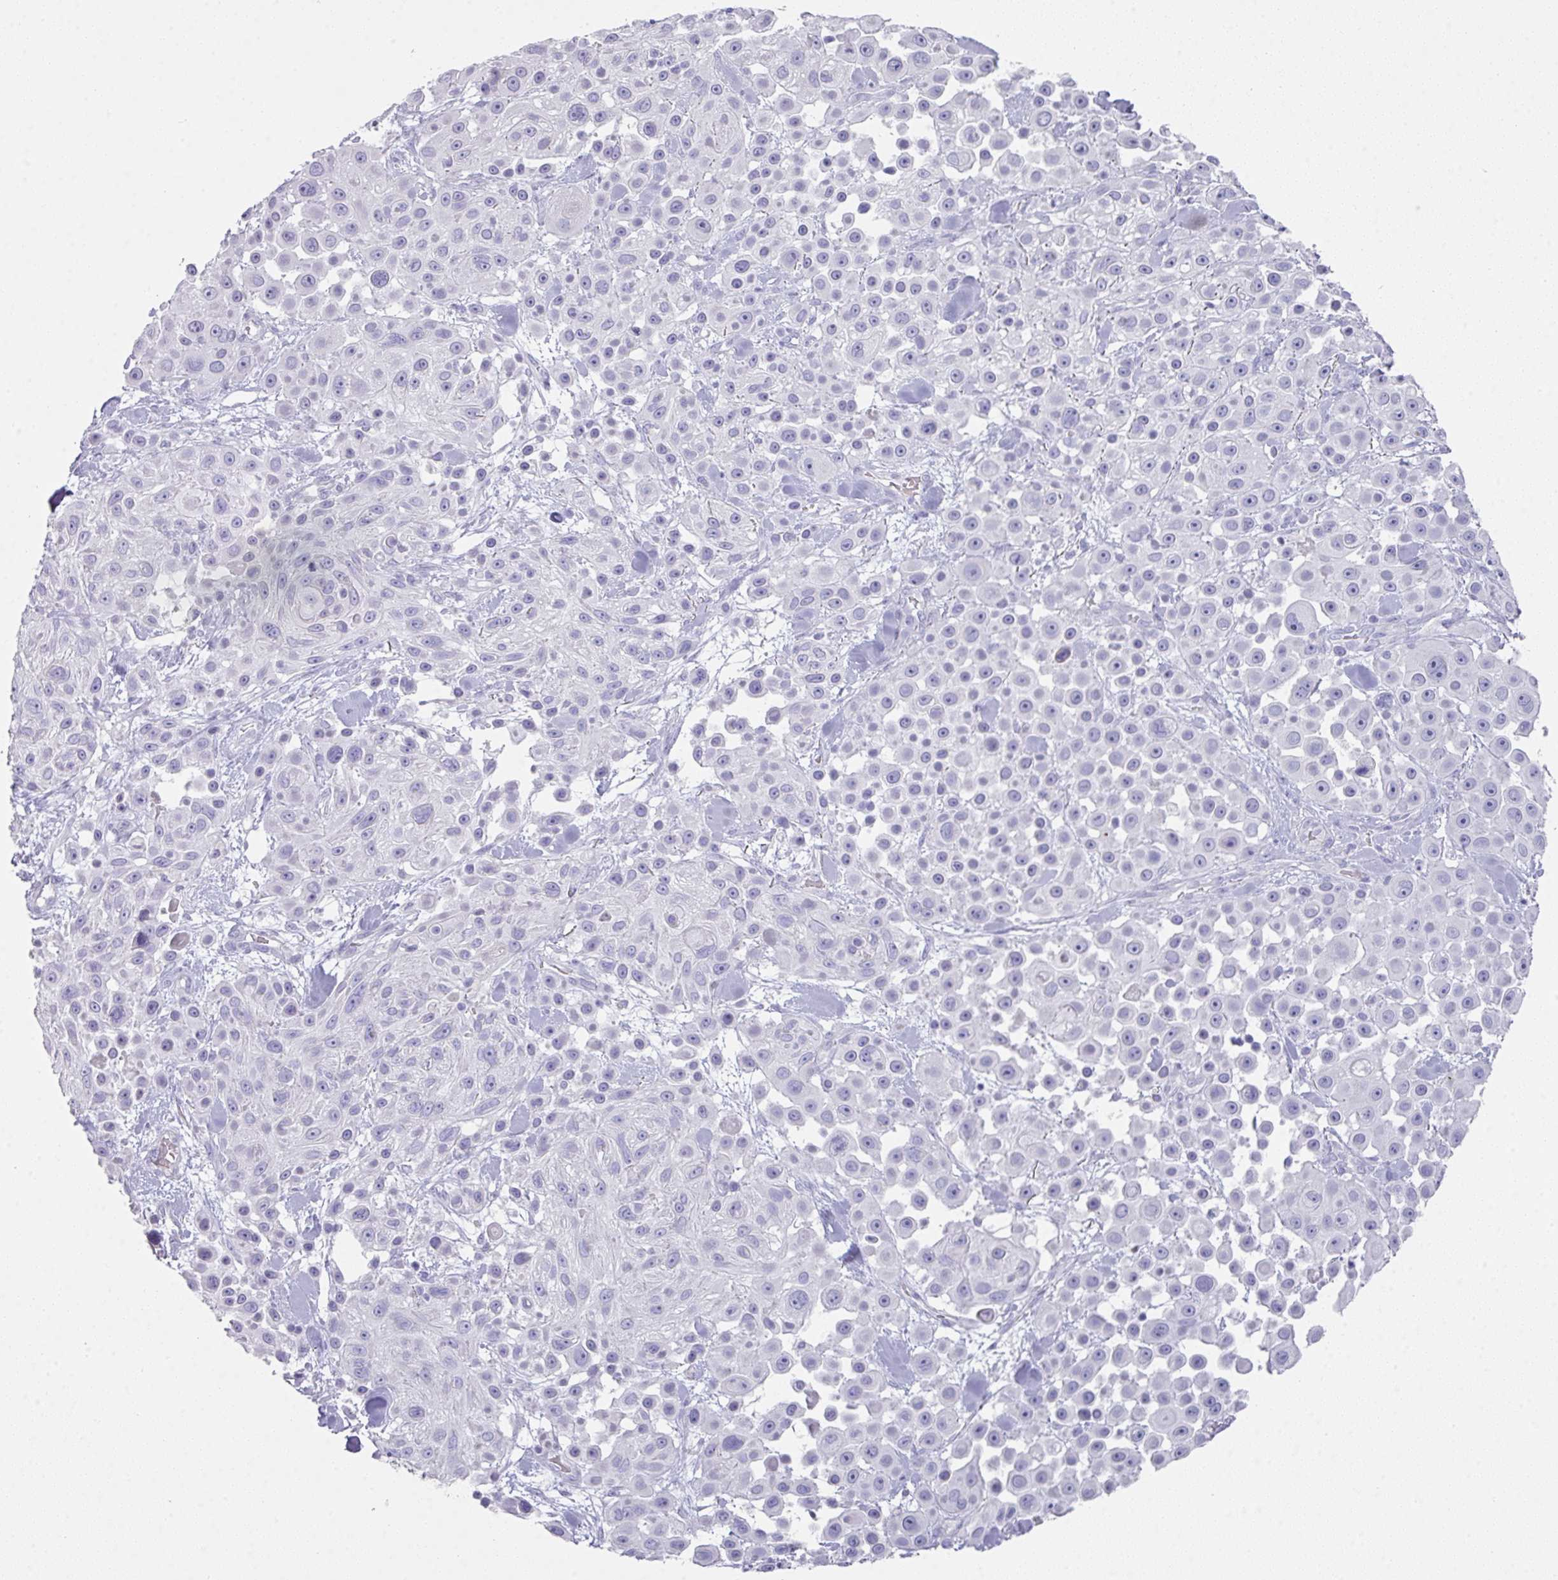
{"staining": {"intensity": "negative", "quantity": "none", "location": "none"}, "tissue": "skin cancer", "cell_type": "Tumor cells", "image_type": "cancer", "snomed": [{"axis": "morphology", "description": "Squamous cell carcinoma, NOS"}, {"axis": "topography", "description": "Skin"}], "caption": "Protein analysis of skin cancer (squamous cell carcinoma) exhibits no significant positivity in tumor cells. (DAB IHC with hematoxylin counter stain).", "gene": "GLI4", "patient": {"sex": "male", "age": 67}}